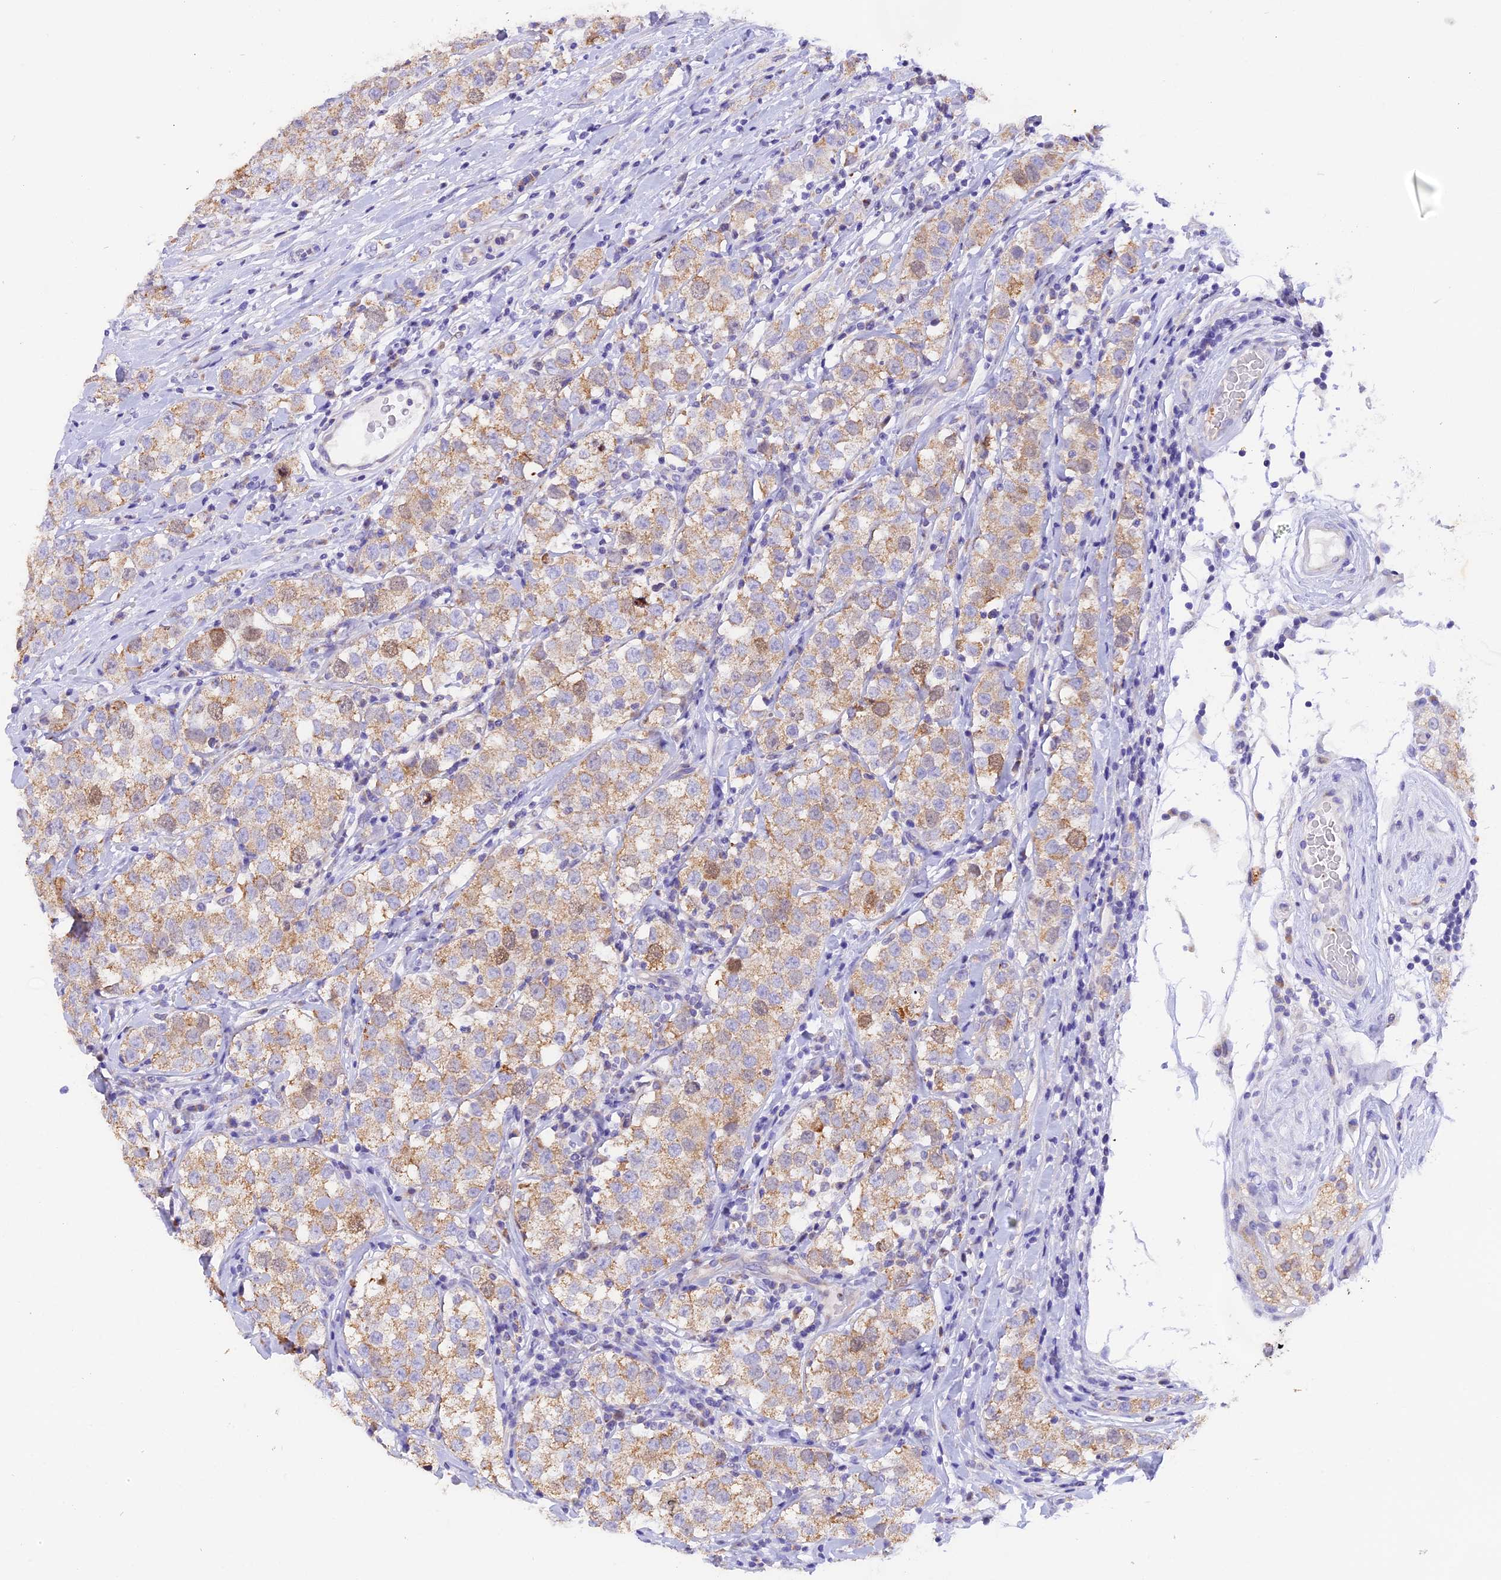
{"staining": {"intensity": "weak", "quantity": ">75%", "location": "cytoplasmic/membranous"}, "tissue": "testis cancer", "cell_type": "Tumor cells", "image_type": "cancer", "snomed": [{"axis": "morphology", "description": "Seminoma, NOS"}, {"axis": "topography", "description": "Testis"}], "caption": "Immunohistochemical staining of testis seminoma demonstrates weak cytoplasmic/membranous protein expression in approximately >75% of tumor cells. The staining was performed using DAB (3,3'-diaminobenzidine) to visualize the protein expression in brown, while the nuclei were stained in blue with hematoxylin (Magnification: 20x).", "gene": "PKIA", "patient": {"sex": "male", "age": 34}}